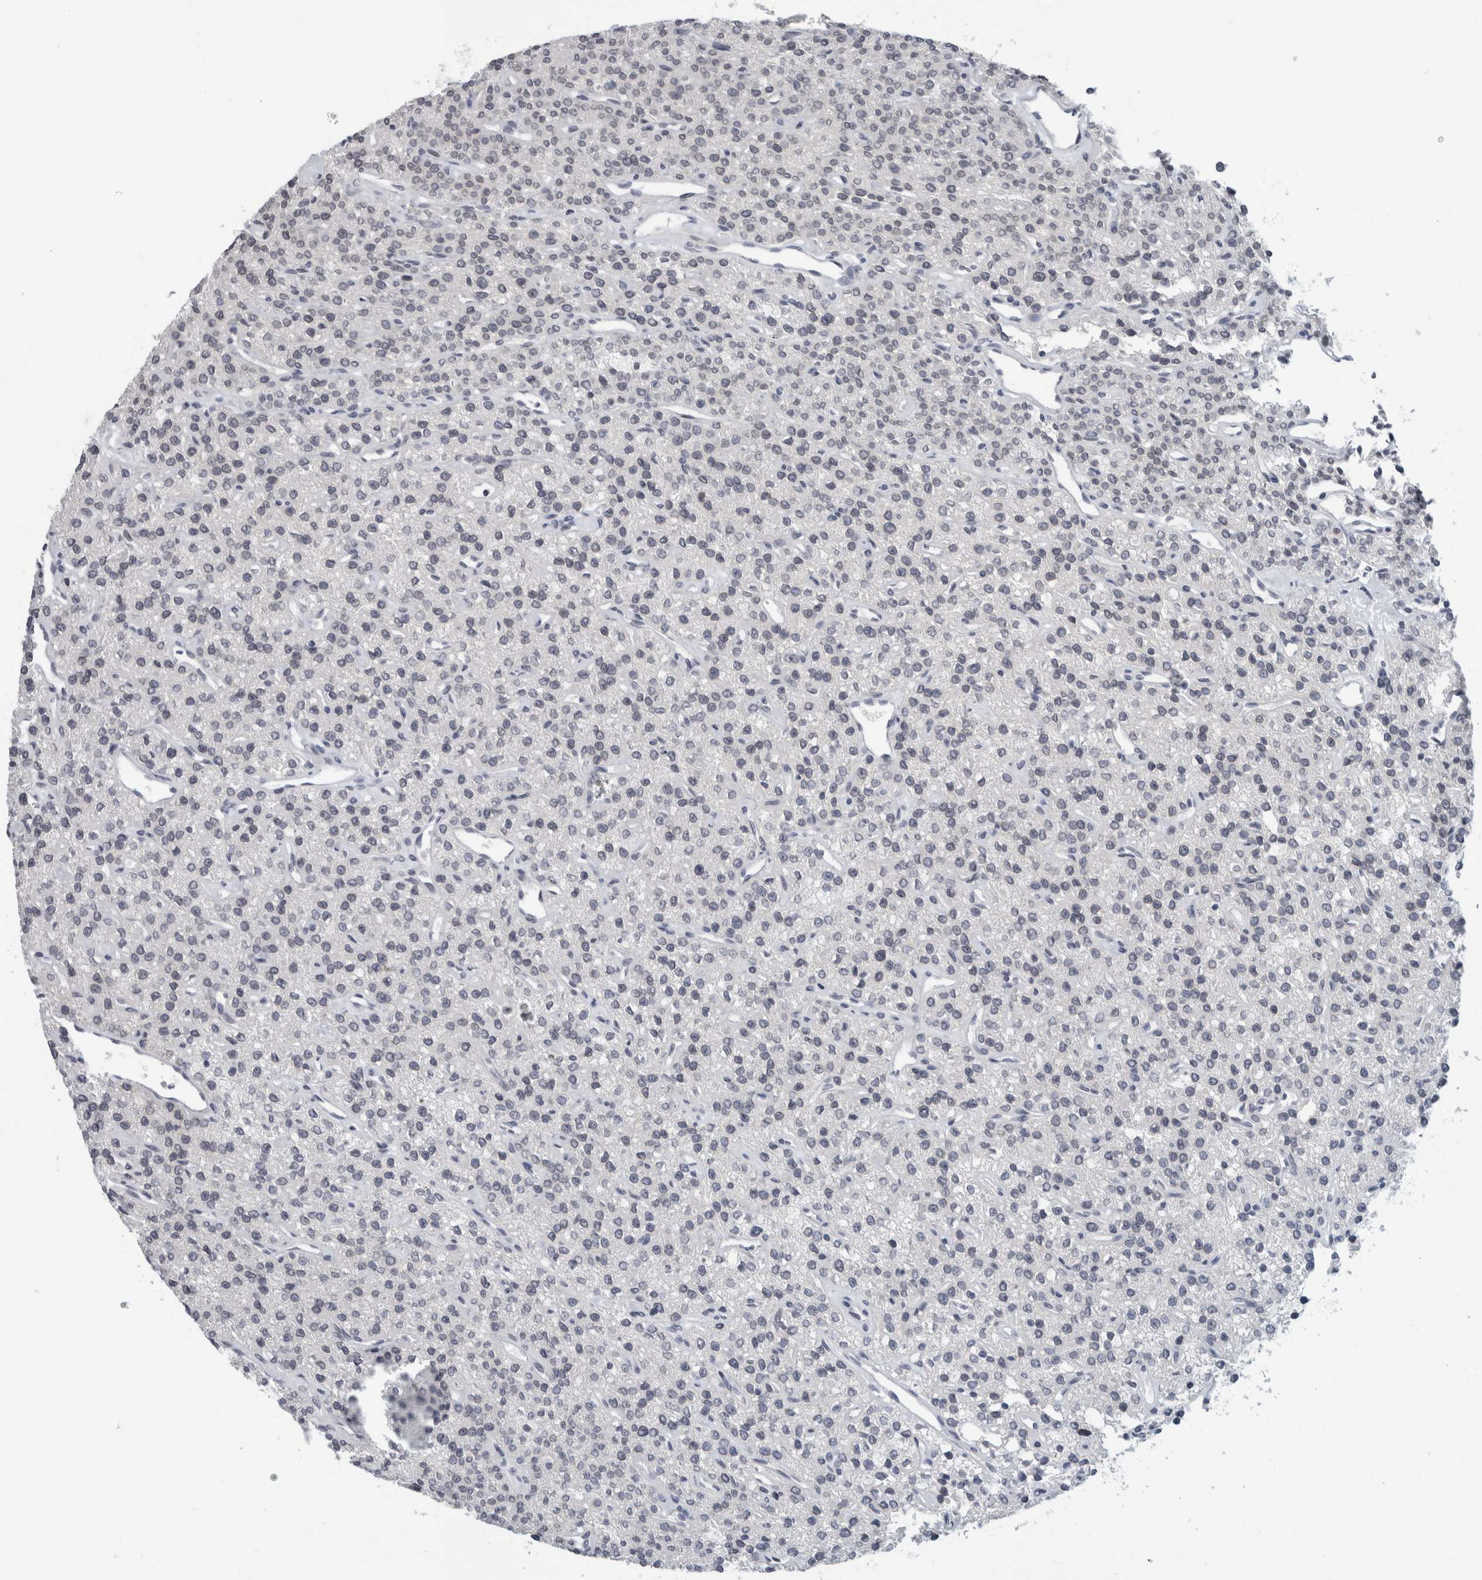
{"staining": {"intensity": "negative", "quantity": "none", "location": "none"}, "tissue": "parathyroid gland", "cell_type": "Glandular cells", "image_type": "normal", "snomed": [{"axis": "morphology", "description": "Normal tissue, NOS"}, {"axis": "topography", "description": "Parathyroid gland"}], "caption": "Immunohistochemistry (IHC) of unremarkable parathyroid gland reveals no expression in glandular cells.", "gene": "ZNF770", "patient": {"sex": "male", "age": 46}}